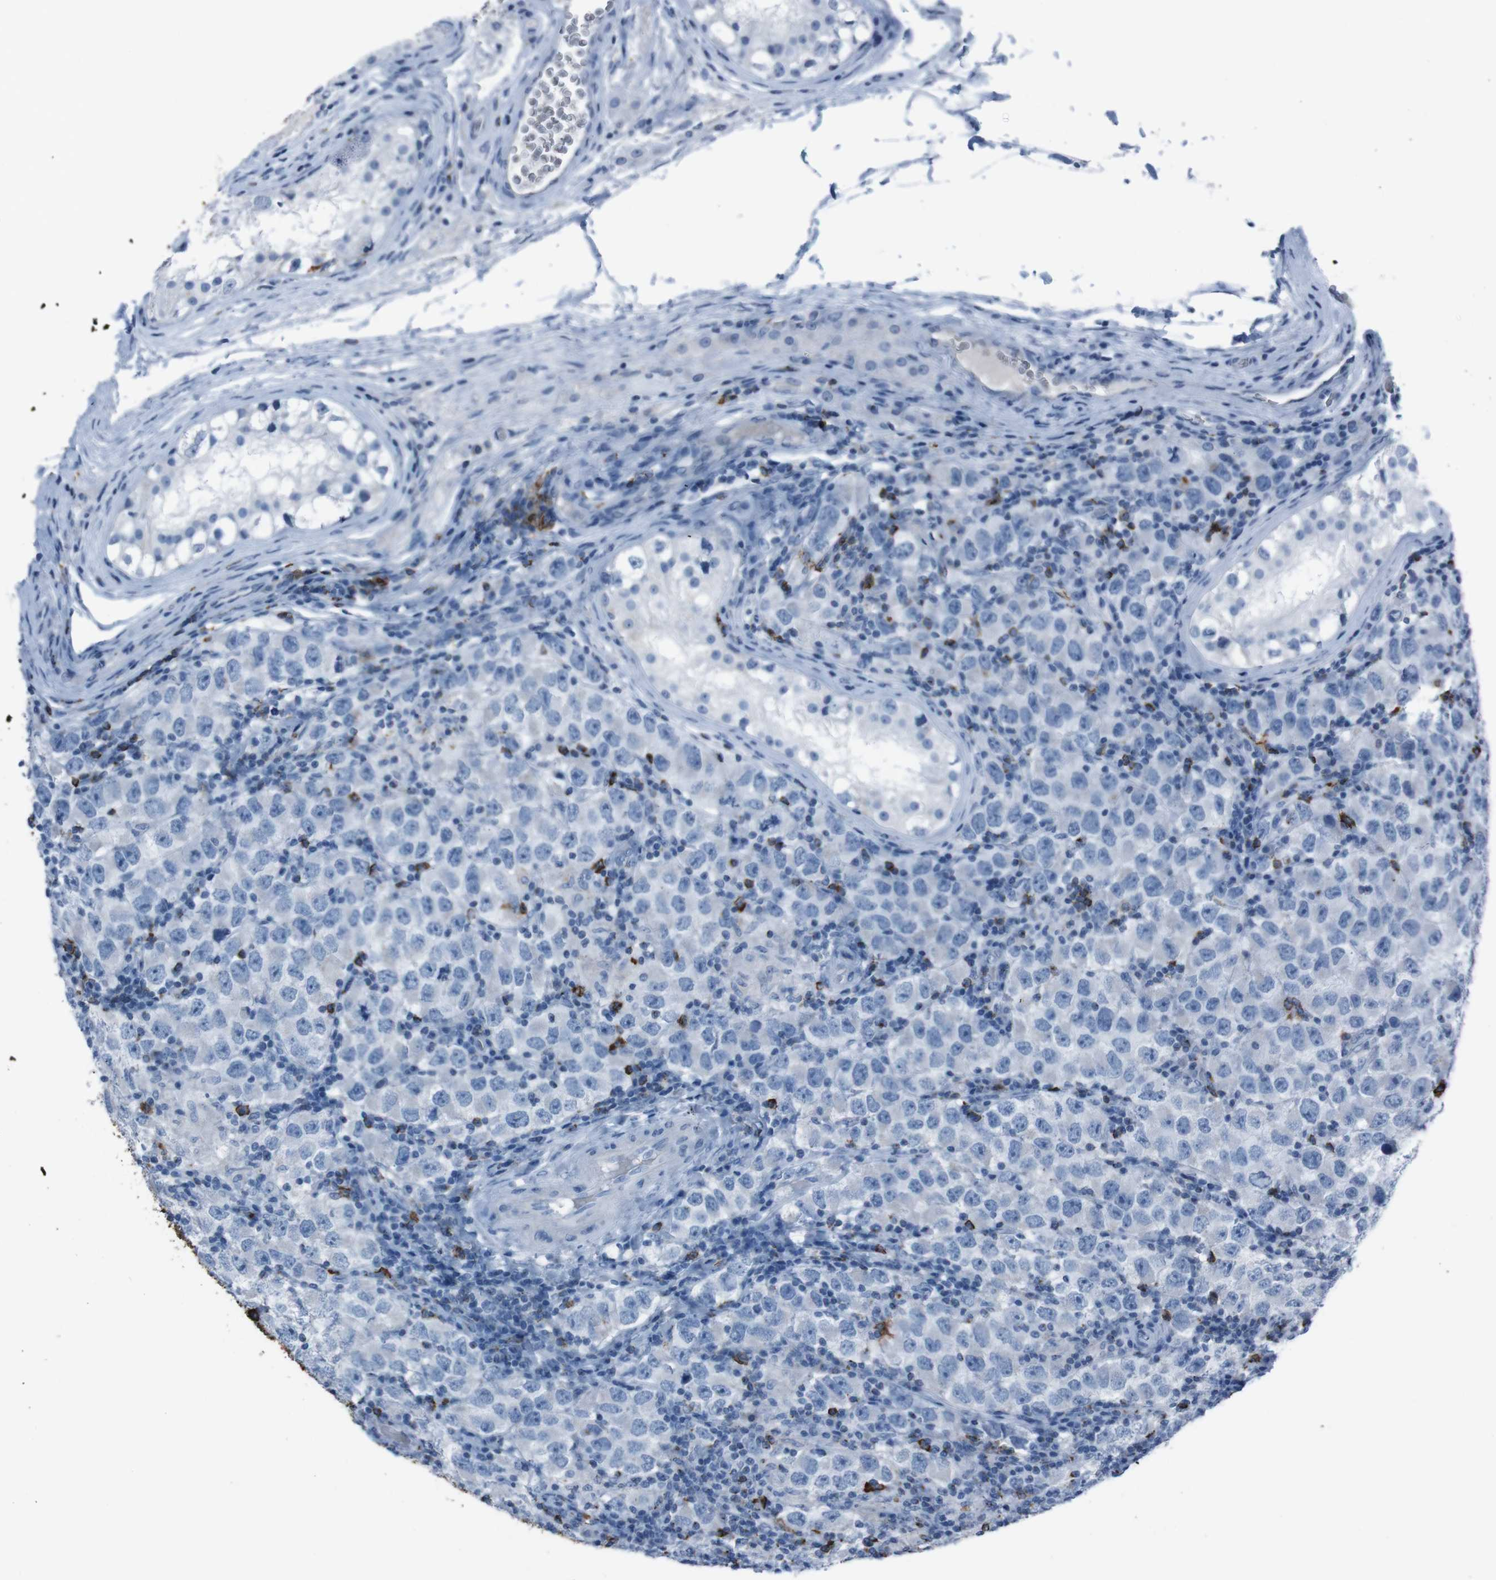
{"staining": {"intensity": "negative", "quantity": "none", "location": "none"}, "tissue": "testis cancer", "cell_type": "Tumor cells", "image_type": "cancer", "snomed": [{"axis": "morphology", "description": "Carcinoma, Embryonal, NOS"}, {"axis": "topography", "description": "Testis"}], "caption": "Immunohistochemistry (IHC) of human testis cancer shows no staining in tumor cells. (Stains: DAB IHC with hematoxylin counter stain, Microscopy: brightfield microscopy at high magnification).", "gene": "ST6GAL1", "patient": {"sex": "male", "age": 21}}